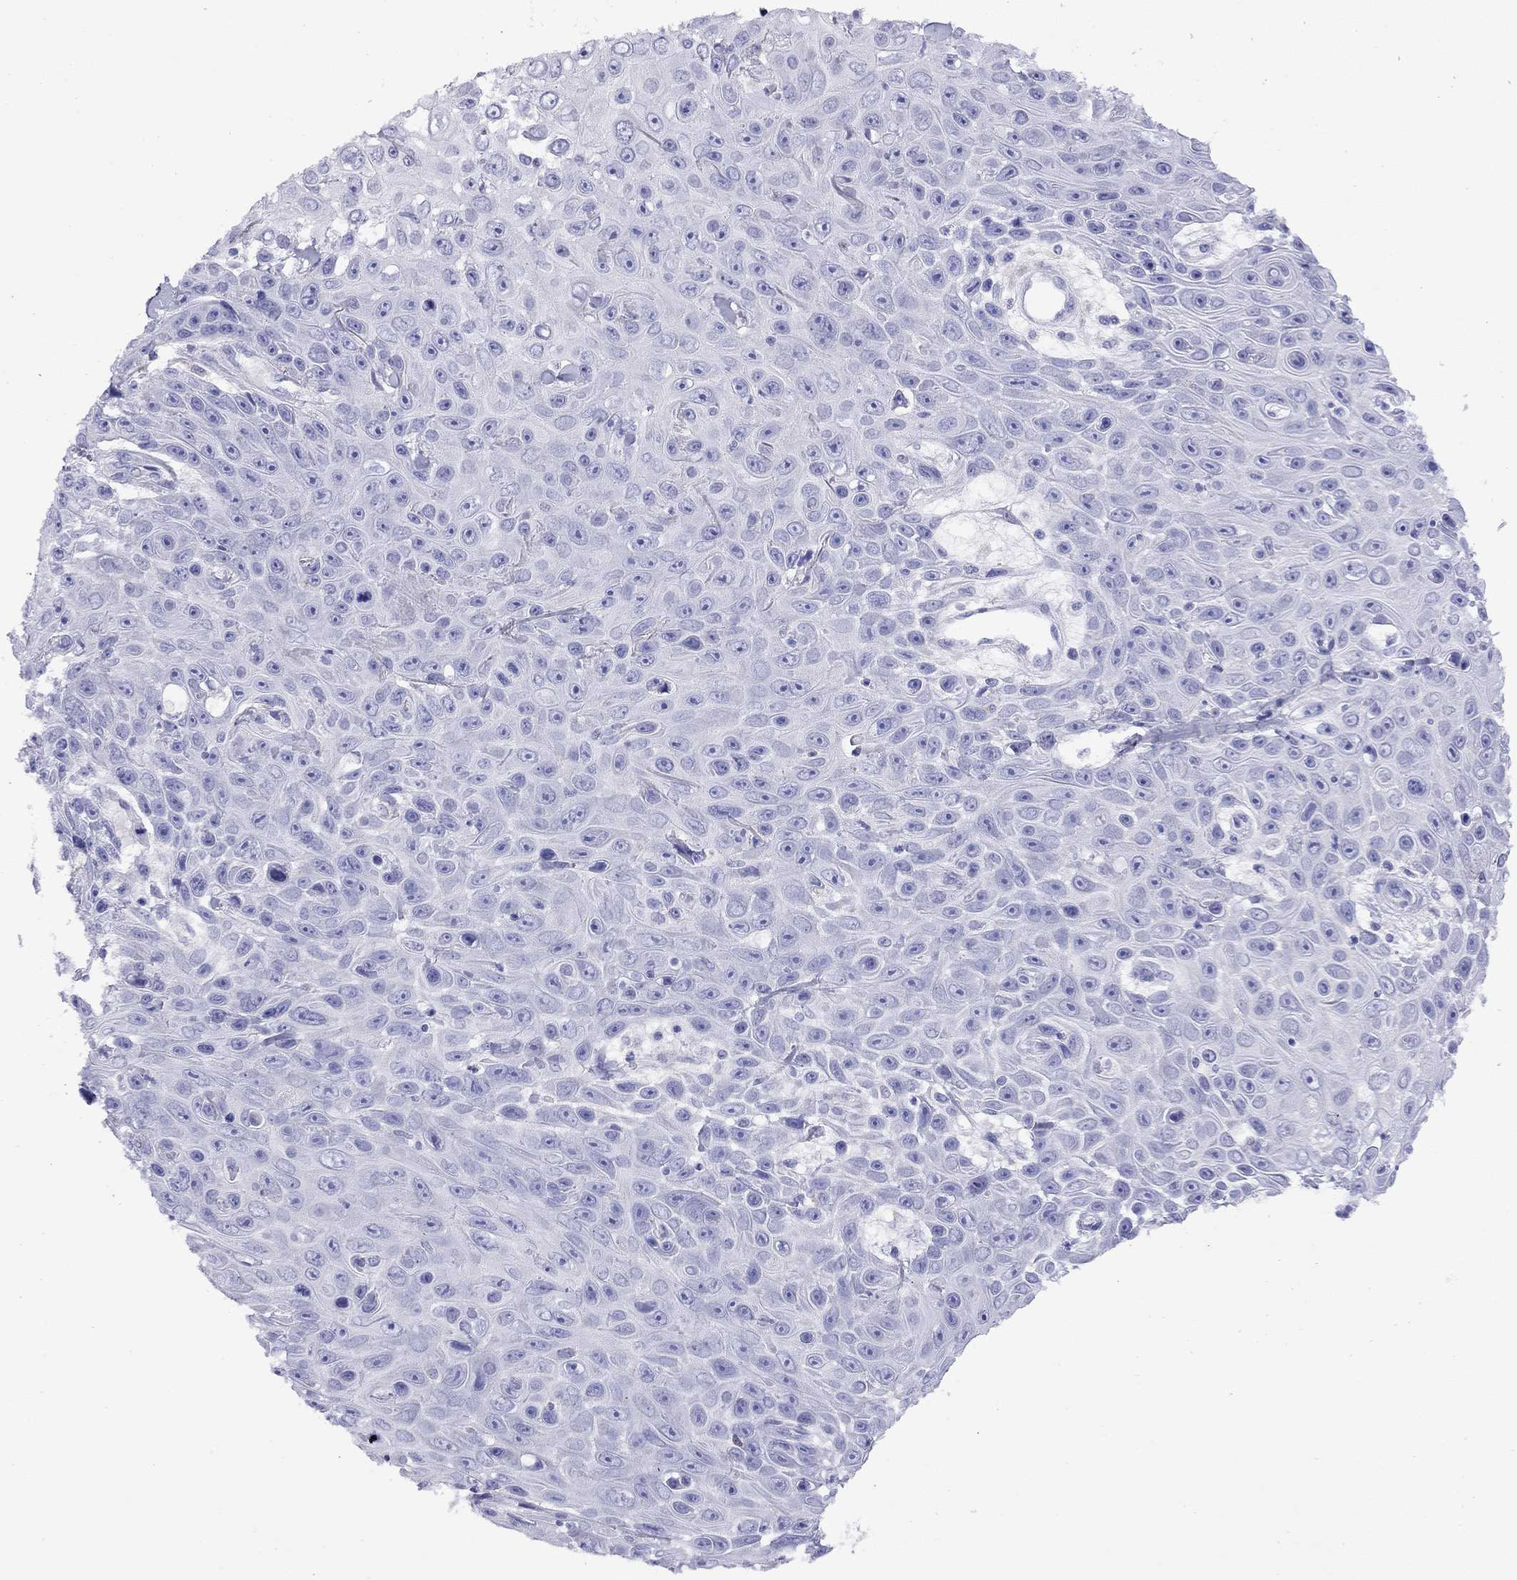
{"staining": {"intensity": "negative", "quantity": "none", "location": "none"}, "tissue": "skin cancer", "cell_type": "Tumor cells", "image_type": "cancer", "snomed": [{"axis": "morphology", "description": "Squamous cell carcinoma, NOS"}, {"axis": "topography", "description": "Skin"}], "caption": "This micrograph is of squamous cell carcinoma (skin) stained with immunohistochemistry (IHC) to label a protein in brown with the nuclei are counter-stained blue. There is no positivity in tumor cells.", "gene": "SLC30A8", "patient": {"sex": "male", "age": 82}}